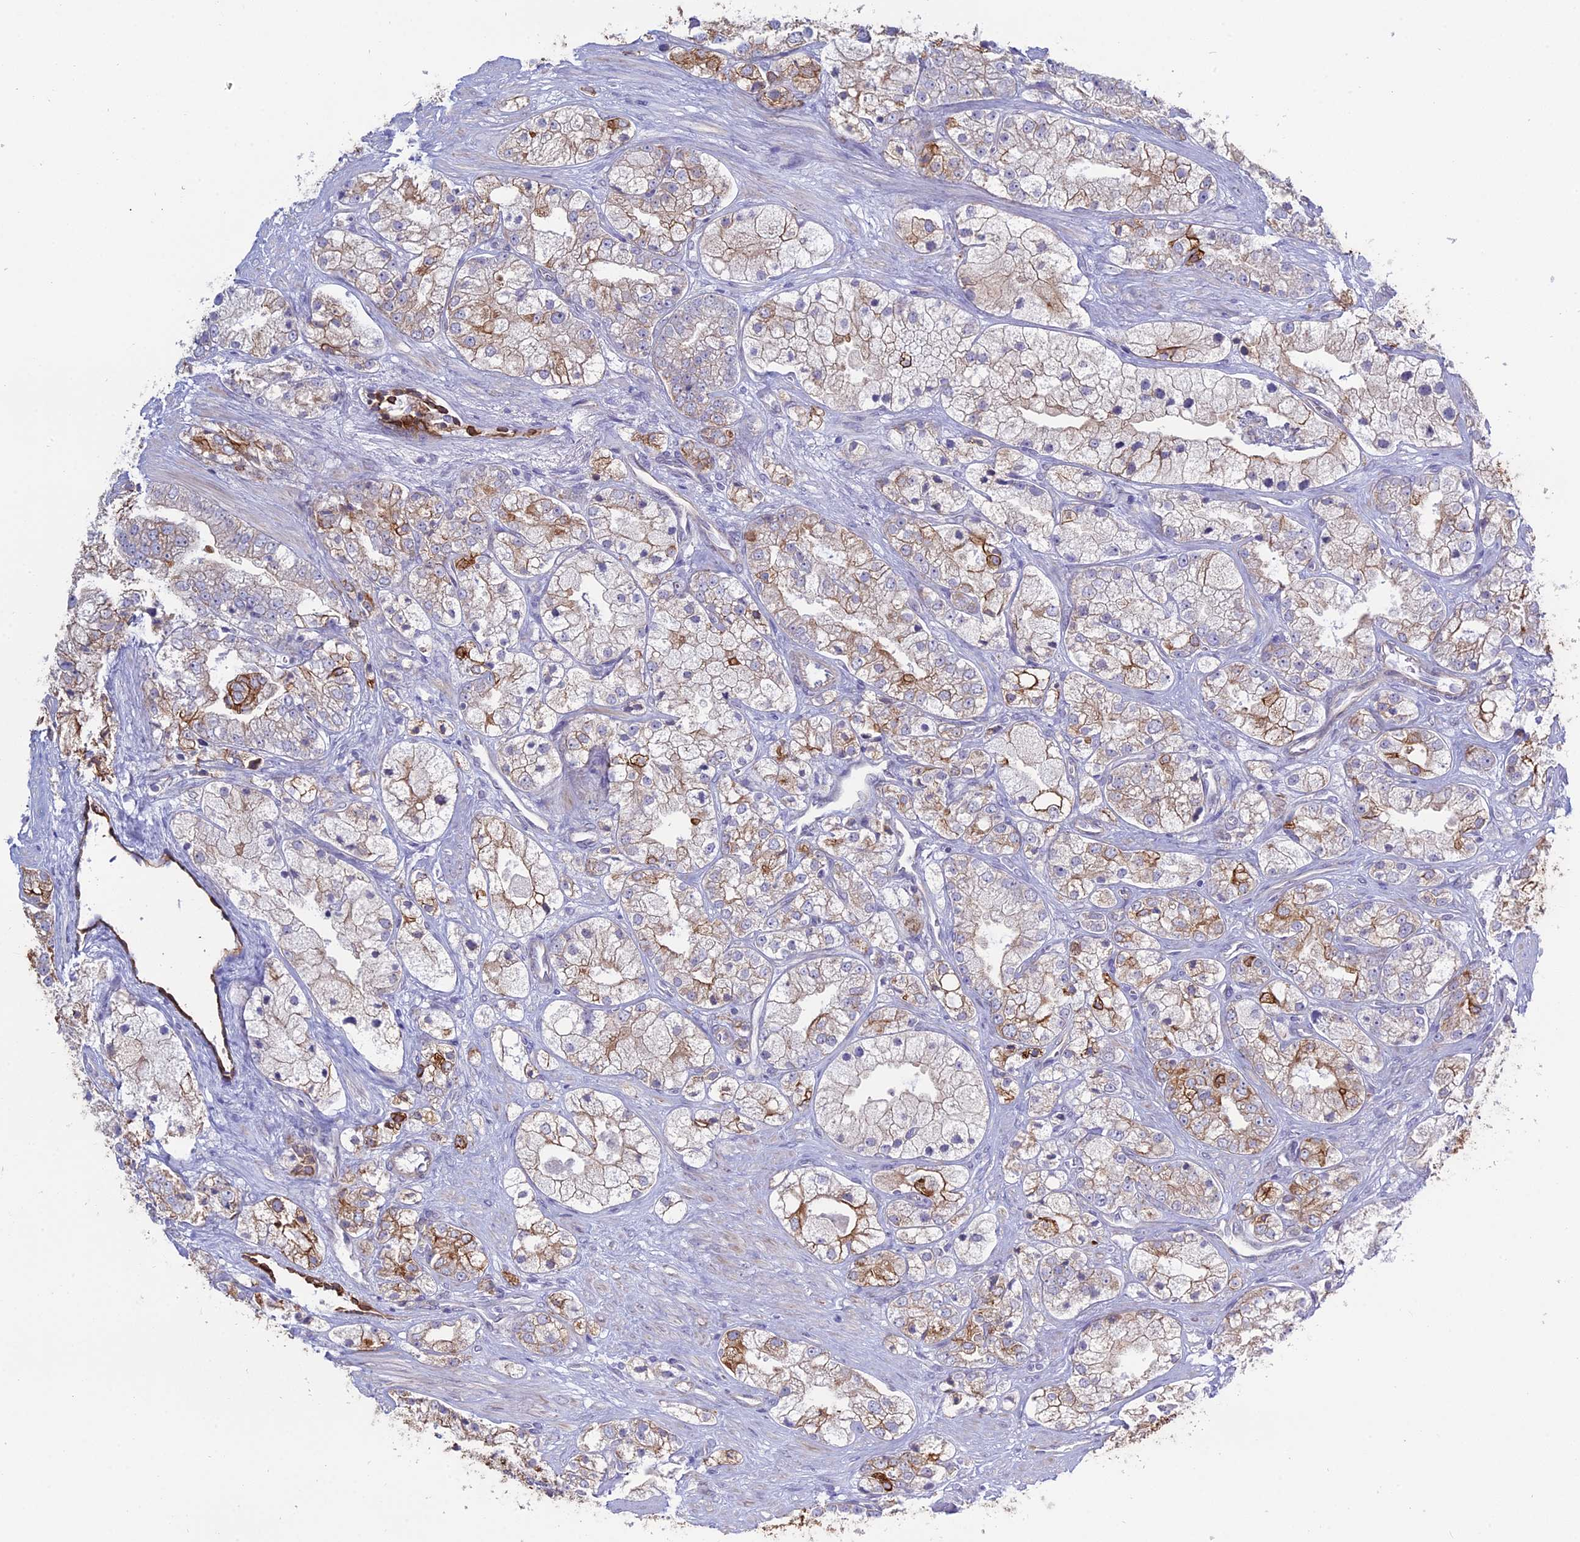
{"staining": {"intensity": "moderate", "quantity": "<25%", "location": "cytoplasmic/membranous"}, "tissue": "prostate cancer", "cell_type": "Tumor cells", "image_type": "cancer", "snomed": [{"axis": "morphology", "description": "Adenocarcinoma, High grade"}, {"axis": "topography", "description": "Prostate"}], "caption": "Immunohistochemistry photomicrograph of human adenocarcinoma (high-grade) (prostate) stained for a protein (brown), which demonstrates low levels of moderate cytoplasmic/membranous expression in about <25% of tumor cells.", "gene": "MYO5B", "patient": {"sex": "male", "age": 50}}